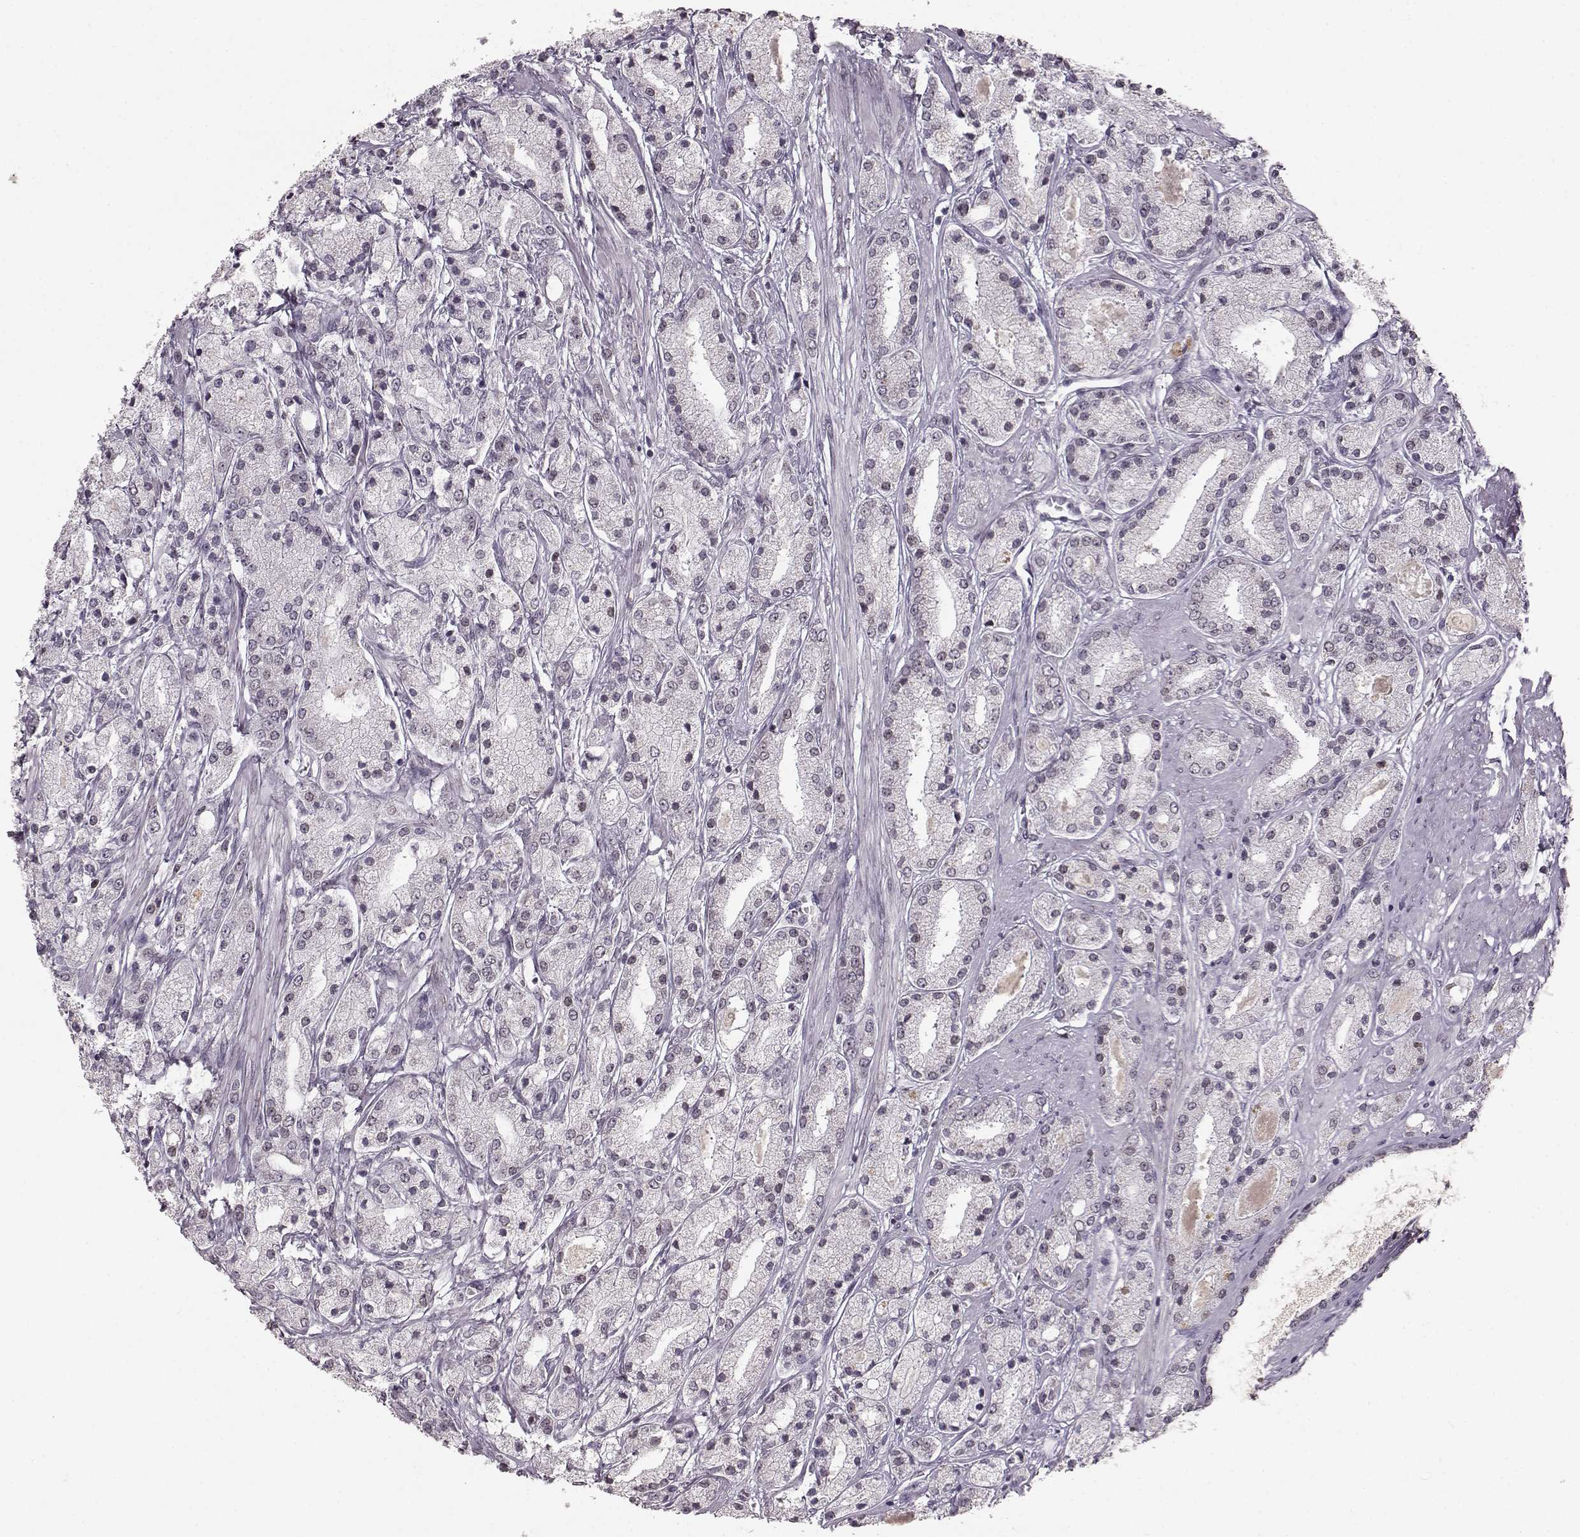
{"staining": {"intensity": "weak", "quantity": "<25%", "location": "cytoplasmic/membranous,nuclear"}, "tissue": "prostate cancer", "cell_type": "Tumor cells", "image_type": "cancer", "snomed": [{"axis": "morphology", "description": "Adenocarcinoma, High grade"}, {"axis": "topography", "description": "Prostate"}], "caption": "This is an IHC histopathology image of adenocarcinoma (high-grade) (prostate). There is no positivity in tumor cells.", "gene": "DCAF12", "patient": {"sex": "male", "age": 67}}